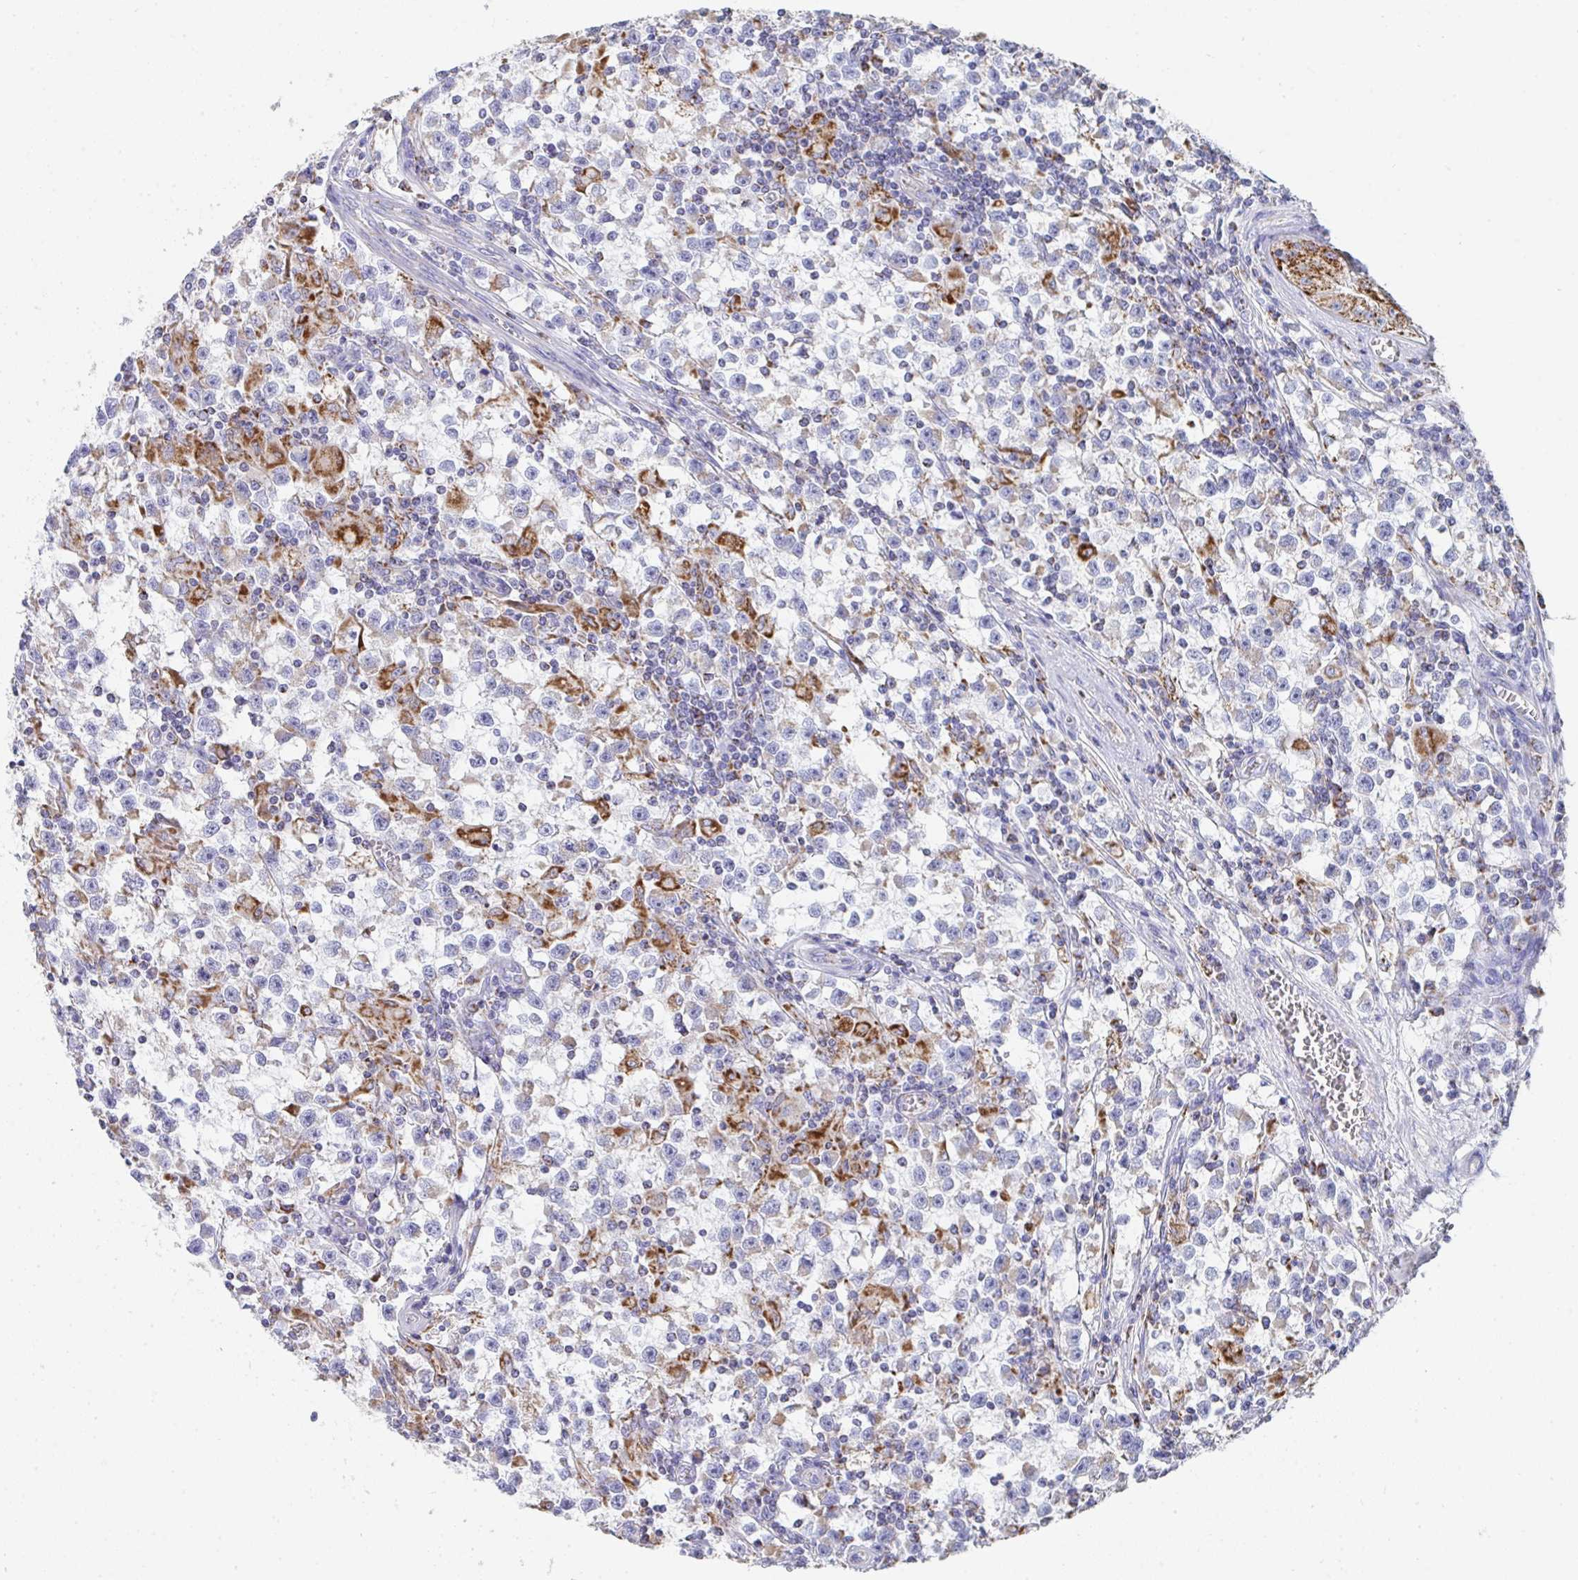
{"staining": {"intensity": "negative", "quantity": "none", "location": "none"}, "tissue": "testis cancer", "cell_type": "Tumor cells", "image_type": "cancer", "snomed": [{"axis": "morphology", "description": "Seminoma, NOS"}, {"axis": "topography", "description": "Testis"}], "caption": "This is a image of immunohistochemistry (IHC) staining of testis cancer, which shows no positivity in tumor cells.", "gene": "AIFM1", "patient": {"sex": "male", "age": 31}}